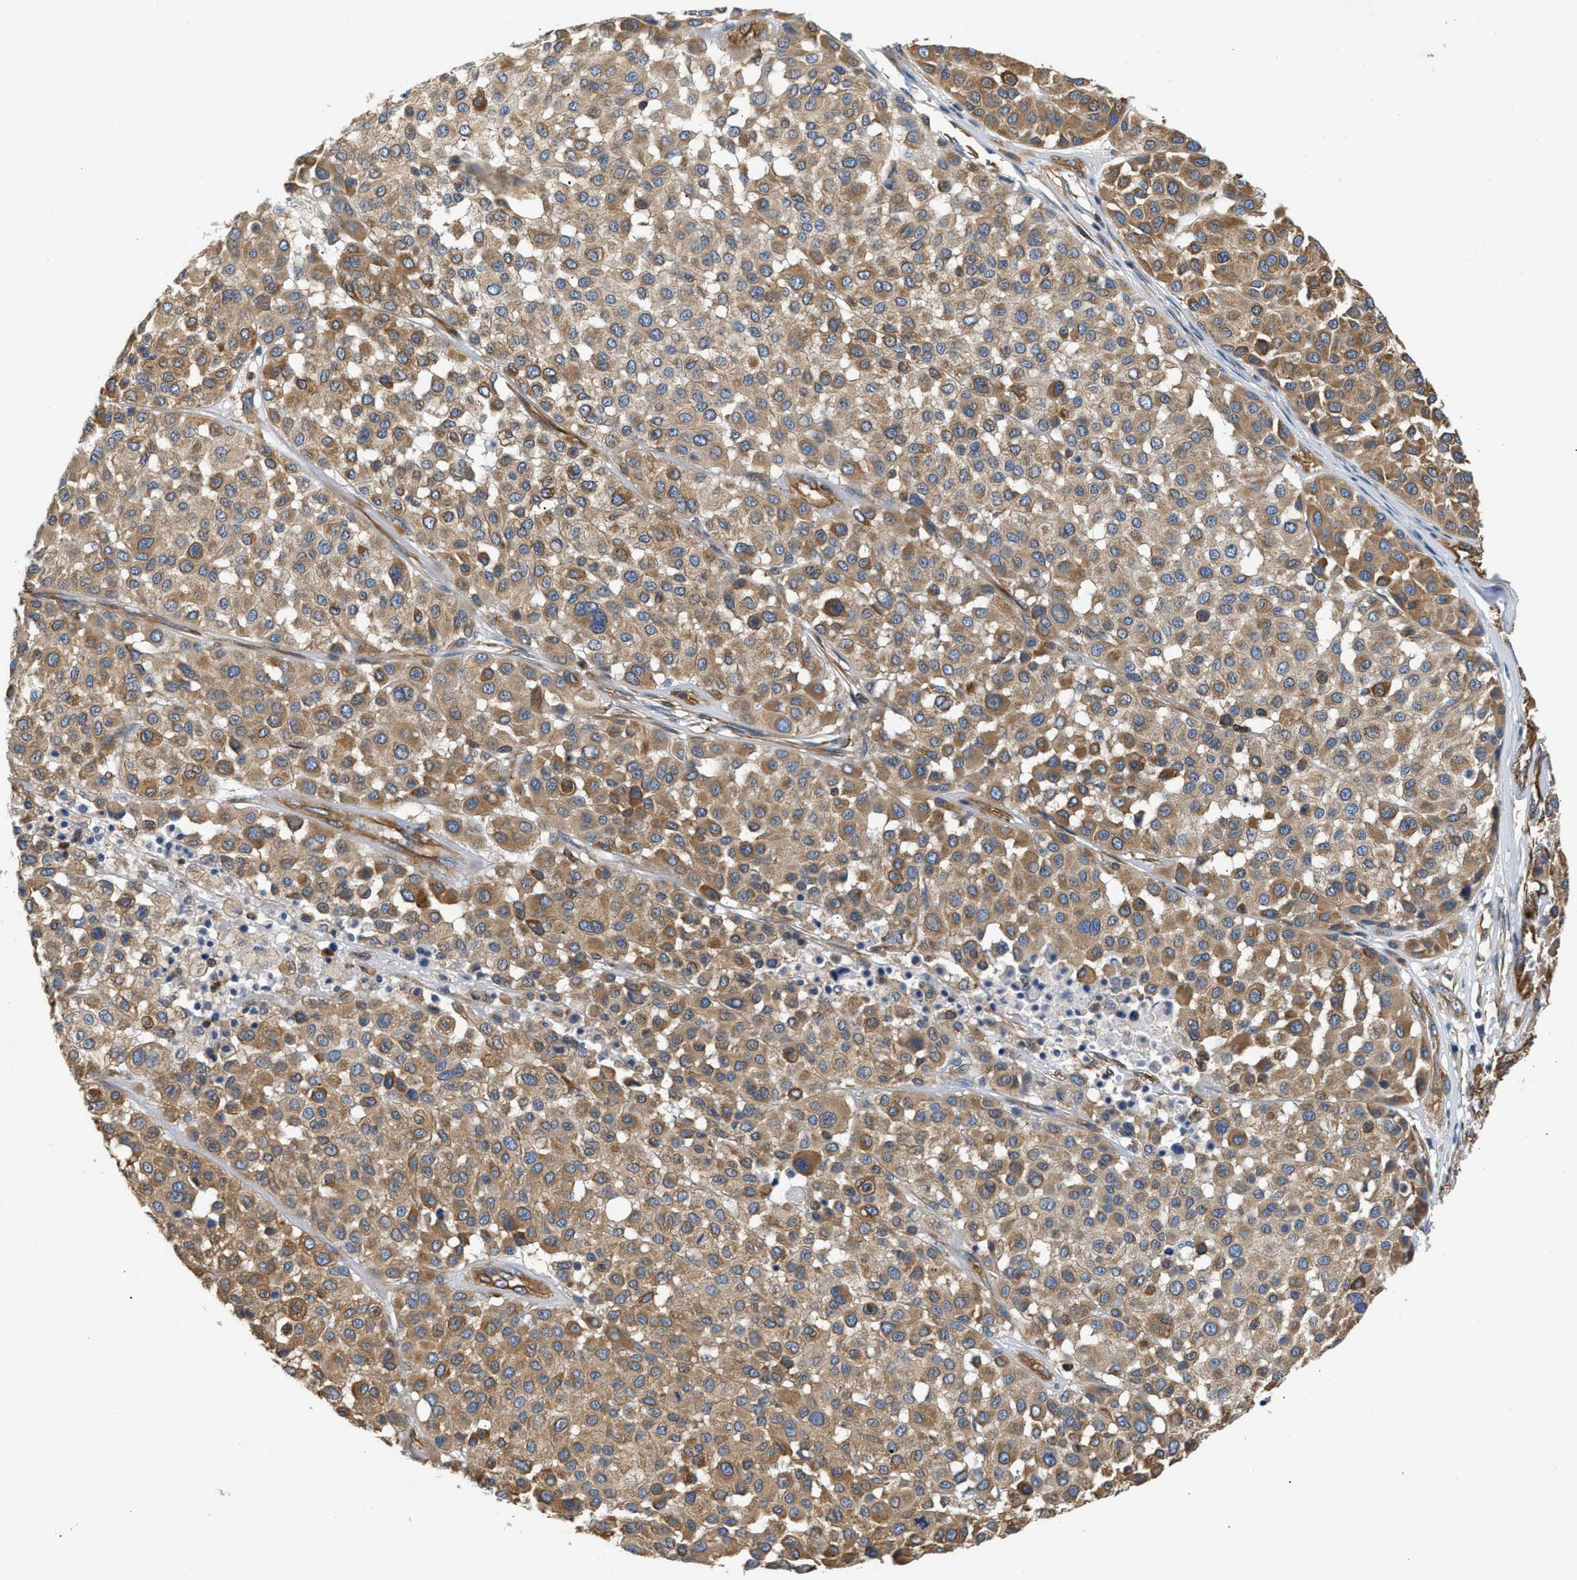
{"staining": {"intensity": "moderate", "quantity": ">75%", "location": "cytoplasmic/membranous"}, "tissue": "melanoma", "cell_type": "Tumor cells", "image_type": "cancer", "snomed": [{"axis": "morphology", "description": "Malignant melanoma, Metastatic site"}, {"axis": "topography", "description": "Soft tissue"}], "caption": "Immunohistochemical staining of human malignant melanoma (metastatic site) exhibits moderate cytoplasmic/membranous protein positivity in approximately >75% of tumor cells.", "gene": "SAMD9L", "patient": {"sex": "male", "age": 41}}